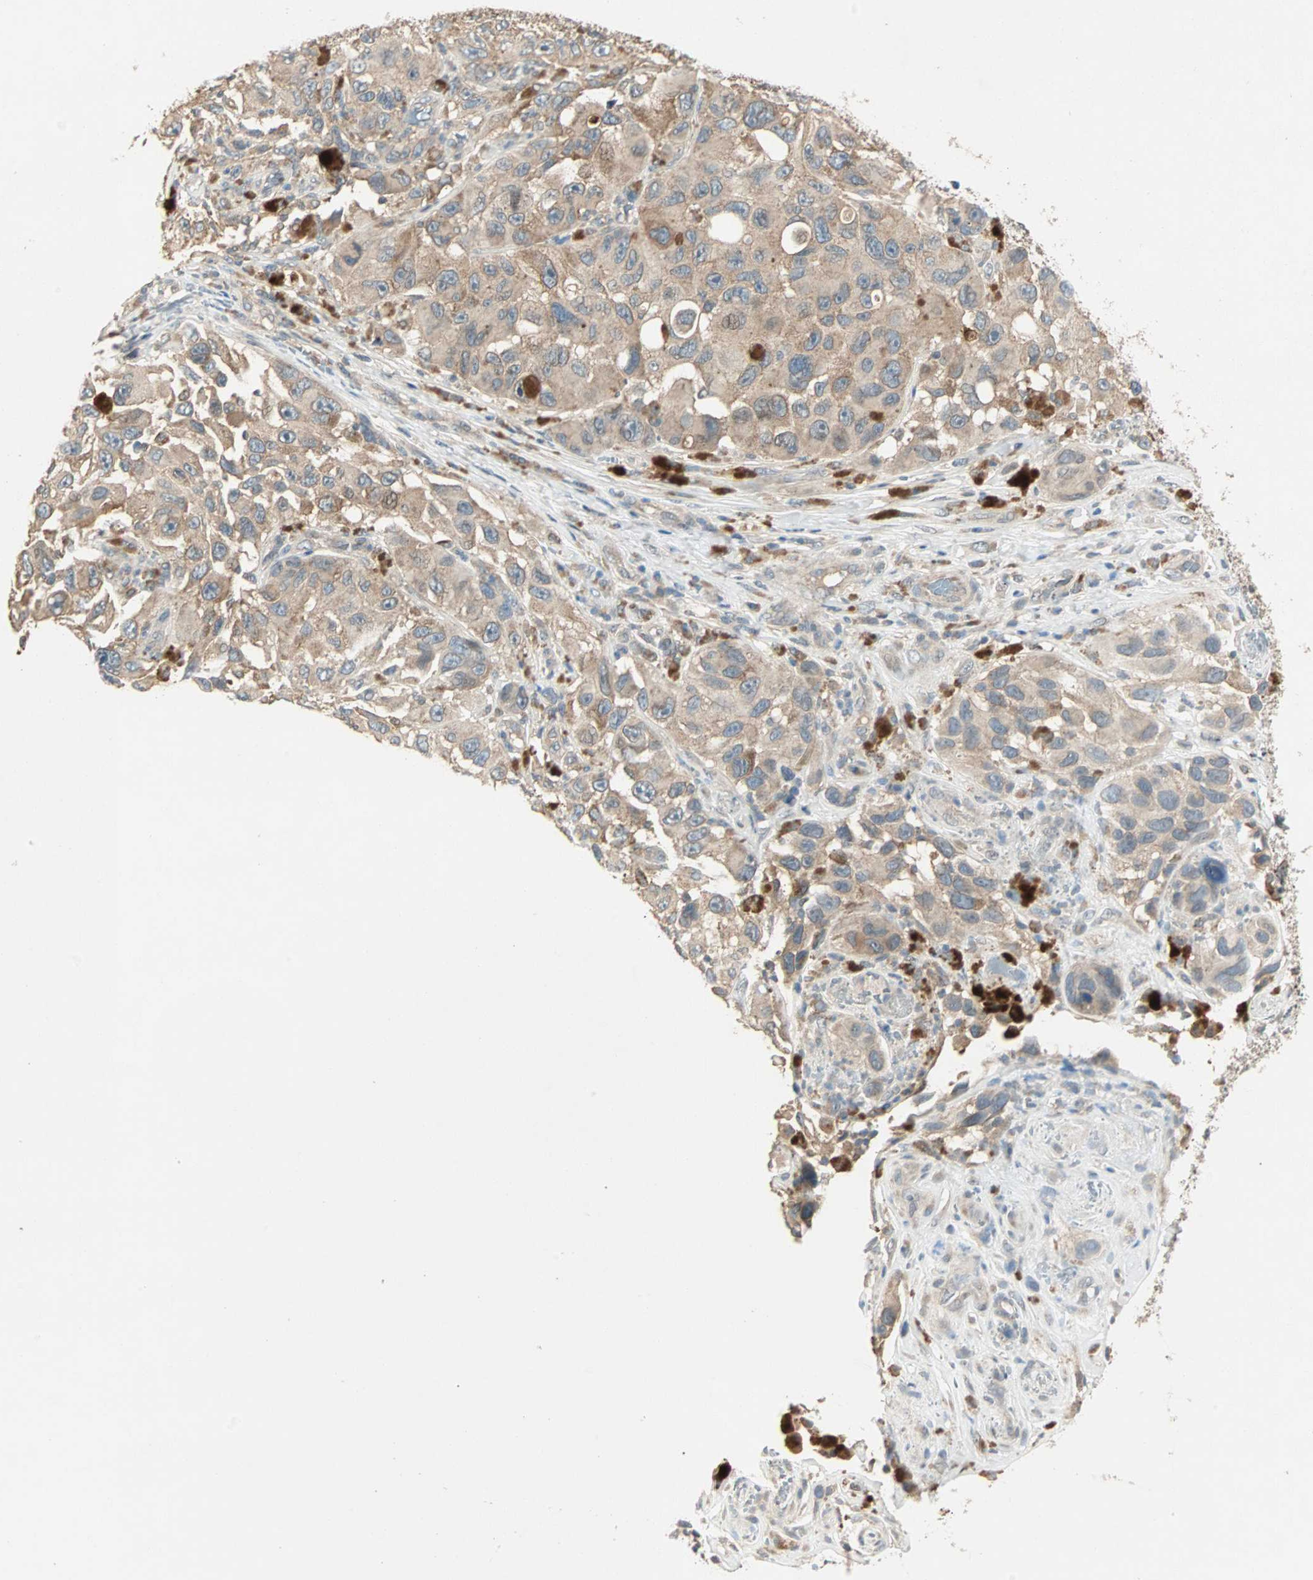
{"staining": {"intensity": "moderate", "quantity": ">75%", "location": "cytoplasmic/membranous"}, "tissue": "melanoma", "cell_type": "Tumor cells", "image_type": "cancer", "snomed": [{"axis": "morphology", "description": "Malignant melanoma, NOS"}, {"axis": "topography", "description": "Skin"}], "caption": "Immunohistochemical staining of melanoma shows medium levels of moderate cytoplasmic/membranous positivity in approximately >75% of tumor cells. The protein is shown in brown color, while the nuclei are stained blue.", "gene": "TTF2", "patient": {"sex": "female", "age": 73}}